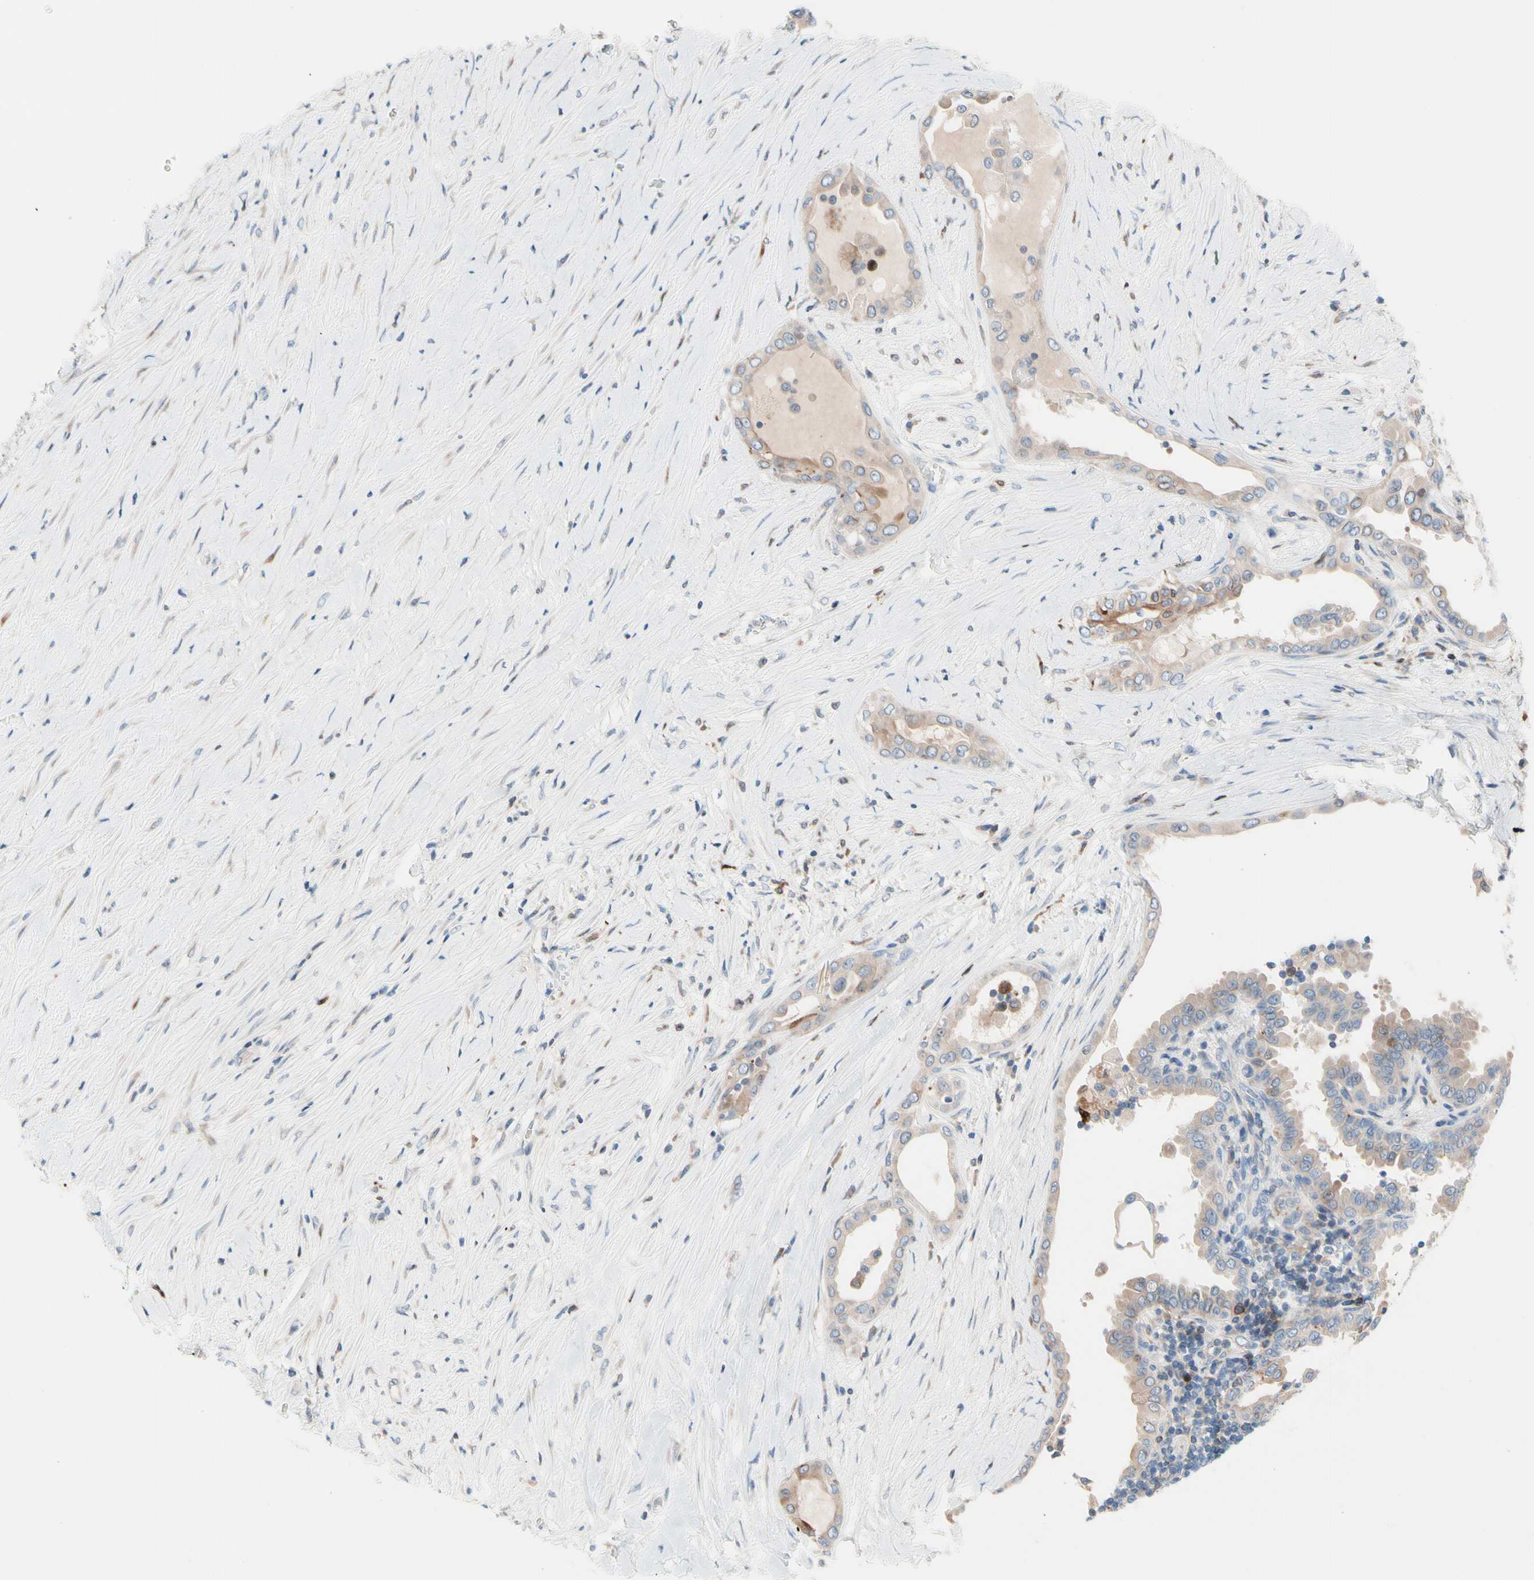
{"staining": {"intensity": "weak", "quantity": ">75%", "location": "cytoplasmic/membranous"}, "tissue": "thyroid cancer", "cell_type": "Tumor cells", "image_type": "cancer", "snomed": [{"axis": "morphology", "description": "Papillary adenocarcinoma, NOS"}, {"axis": "topography", "description": "Thyroid gland"}], "caption": "This photomicrograph demonstrates immunohistochemistry staining of human thyroid cancer, with low weak cytoplasmic/membranous positivity in about >75% of tumor cells.", "gene": "MAP3K3", "patient": {"sex": "male", "age": 33}}